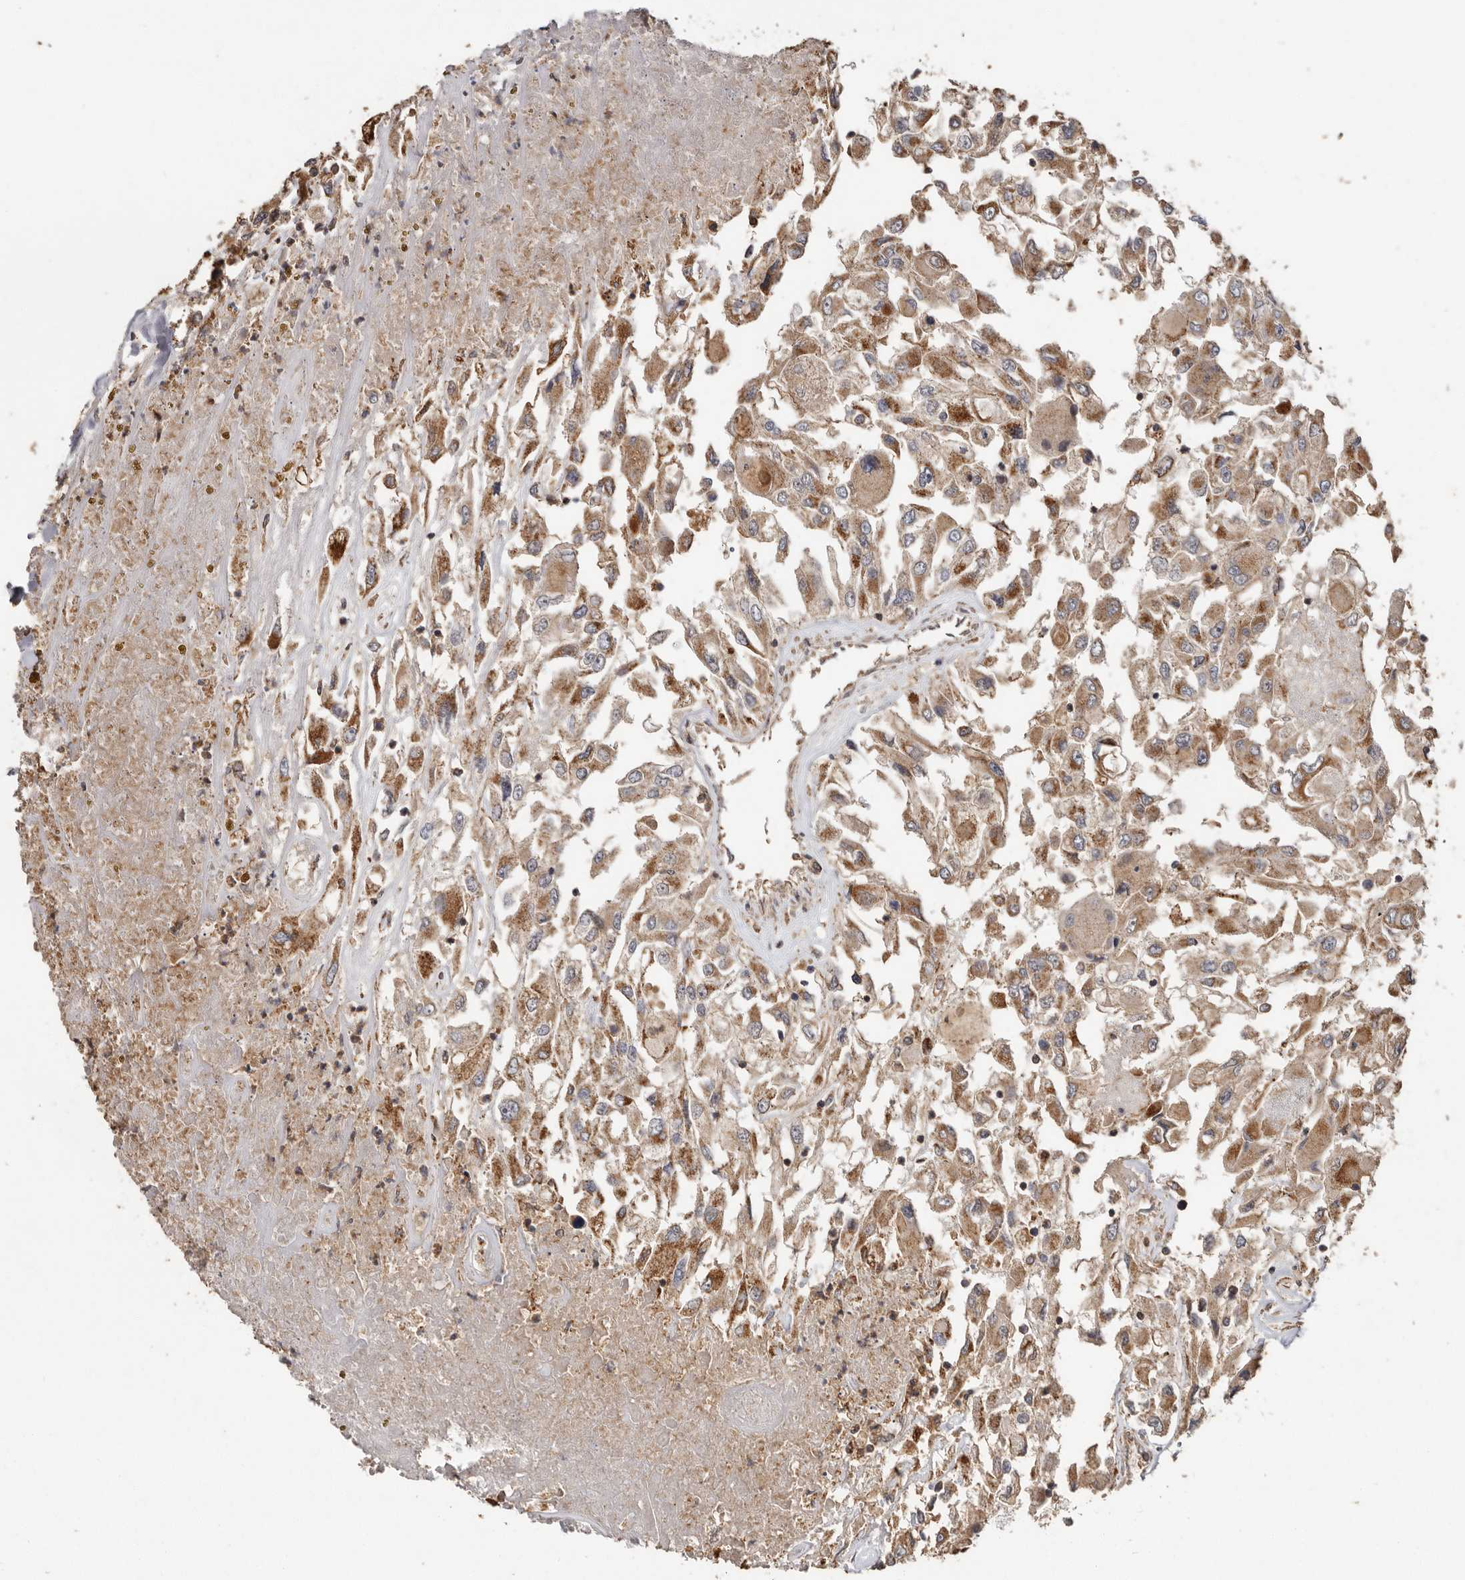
{"staining": {"intensity": "moderate", "quantity": ">75%", "location": "cytoplasmic/membranous"}, "tissue": "renal cancer", "cell_type": "Tumor cells", "image_type": "cancer", "snomed": [{"axis": "morphology", "description": "Adenocarcinoma, NOS"}, {"axis": "topography", "description": "Kidney"}], "caption": "A photomicrograph of renal cancer (adenocarcinoma) stained for a protein reveals moderate cytoplasmic/membranous brown staining in tumor cells.", "gene": "RWDD1", "patient": {"sex": "female", "age": 52}}